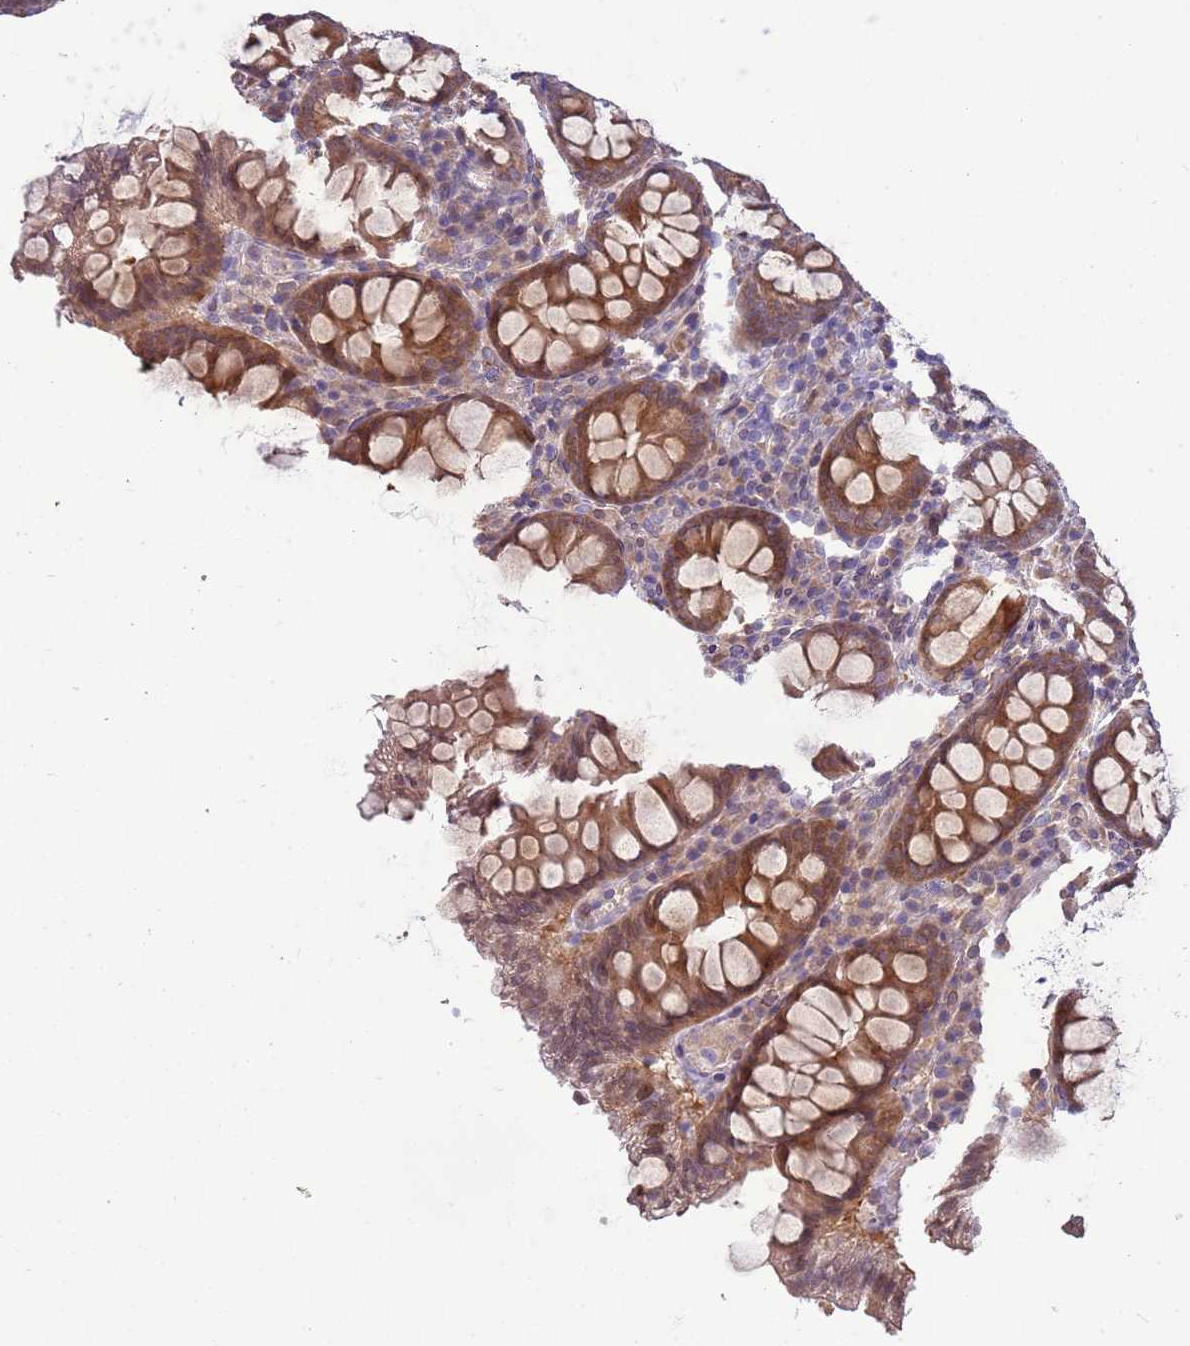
{"staining": {"intensity": "weak", "quantity": "25%-75%", "location": "nuclear"}, "tissue": "colon", "cell_type": "Endothelial cells", "image_type": "normal", "snomed": [{"axis": "morphology", "description": "Normal tissue, NOS"}, {"axis": "topography", "description": "Colon"}], "caption": "Immunohistochemistry staining of benign colon, which demonstrates low levels of weak nuclear expression in approximately 25%-75% of endothelial cells indicating weak nuclear protein positivity. The staining was performed using DAB (brown) for protein detection and nuclei were counterstained in hematoxylin (blue).", "gene": "ZNF665", "patient": {"sex": "female", "age": 79}}